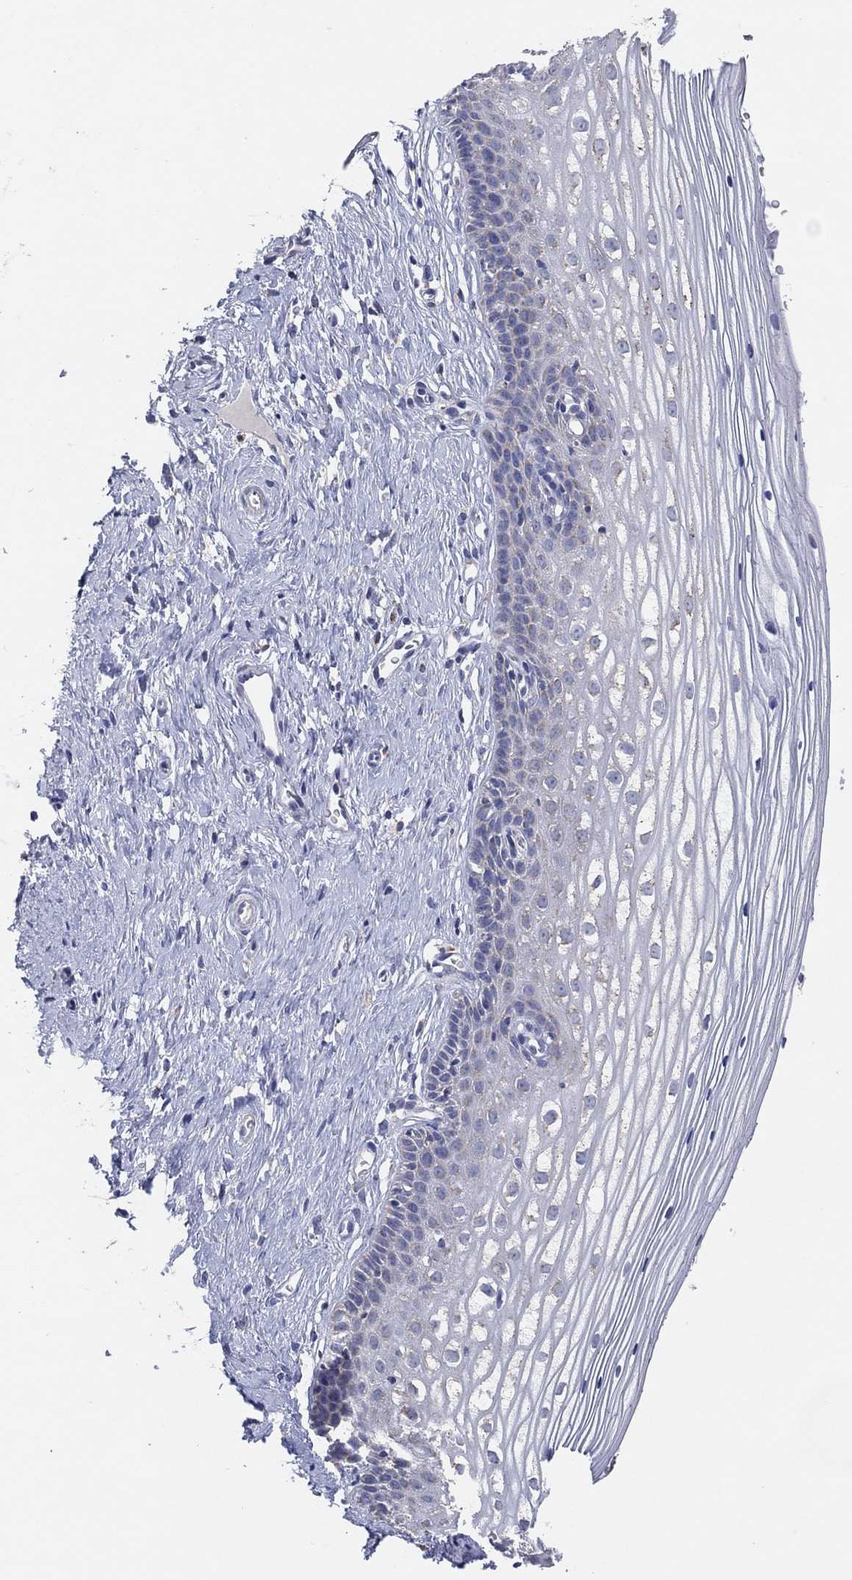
{"staining": {"intensity": "moderate", "quantity": "25%-75%", "location": "cytoplasmic/membranous"}, "tissue": "cervix", "cell_type": "Glandular cells", "image_type": "normal", "snomed": [{"axis": "morphology", "description": "Normal tissue, NOS"}, {"axis": "topography", "description": "Cervix"}], "caption": "IHC photomicrograph of benign cervix: human cervix stained using IHC reveals medium levels of moderate protein expression localized specifically in the cytoplasmic/membranous of glandular cells, appearing as a cytoplasmic/membranous brown color.", "gene": "C9orf85", "patient": {"sex": "female", "age": 40}}